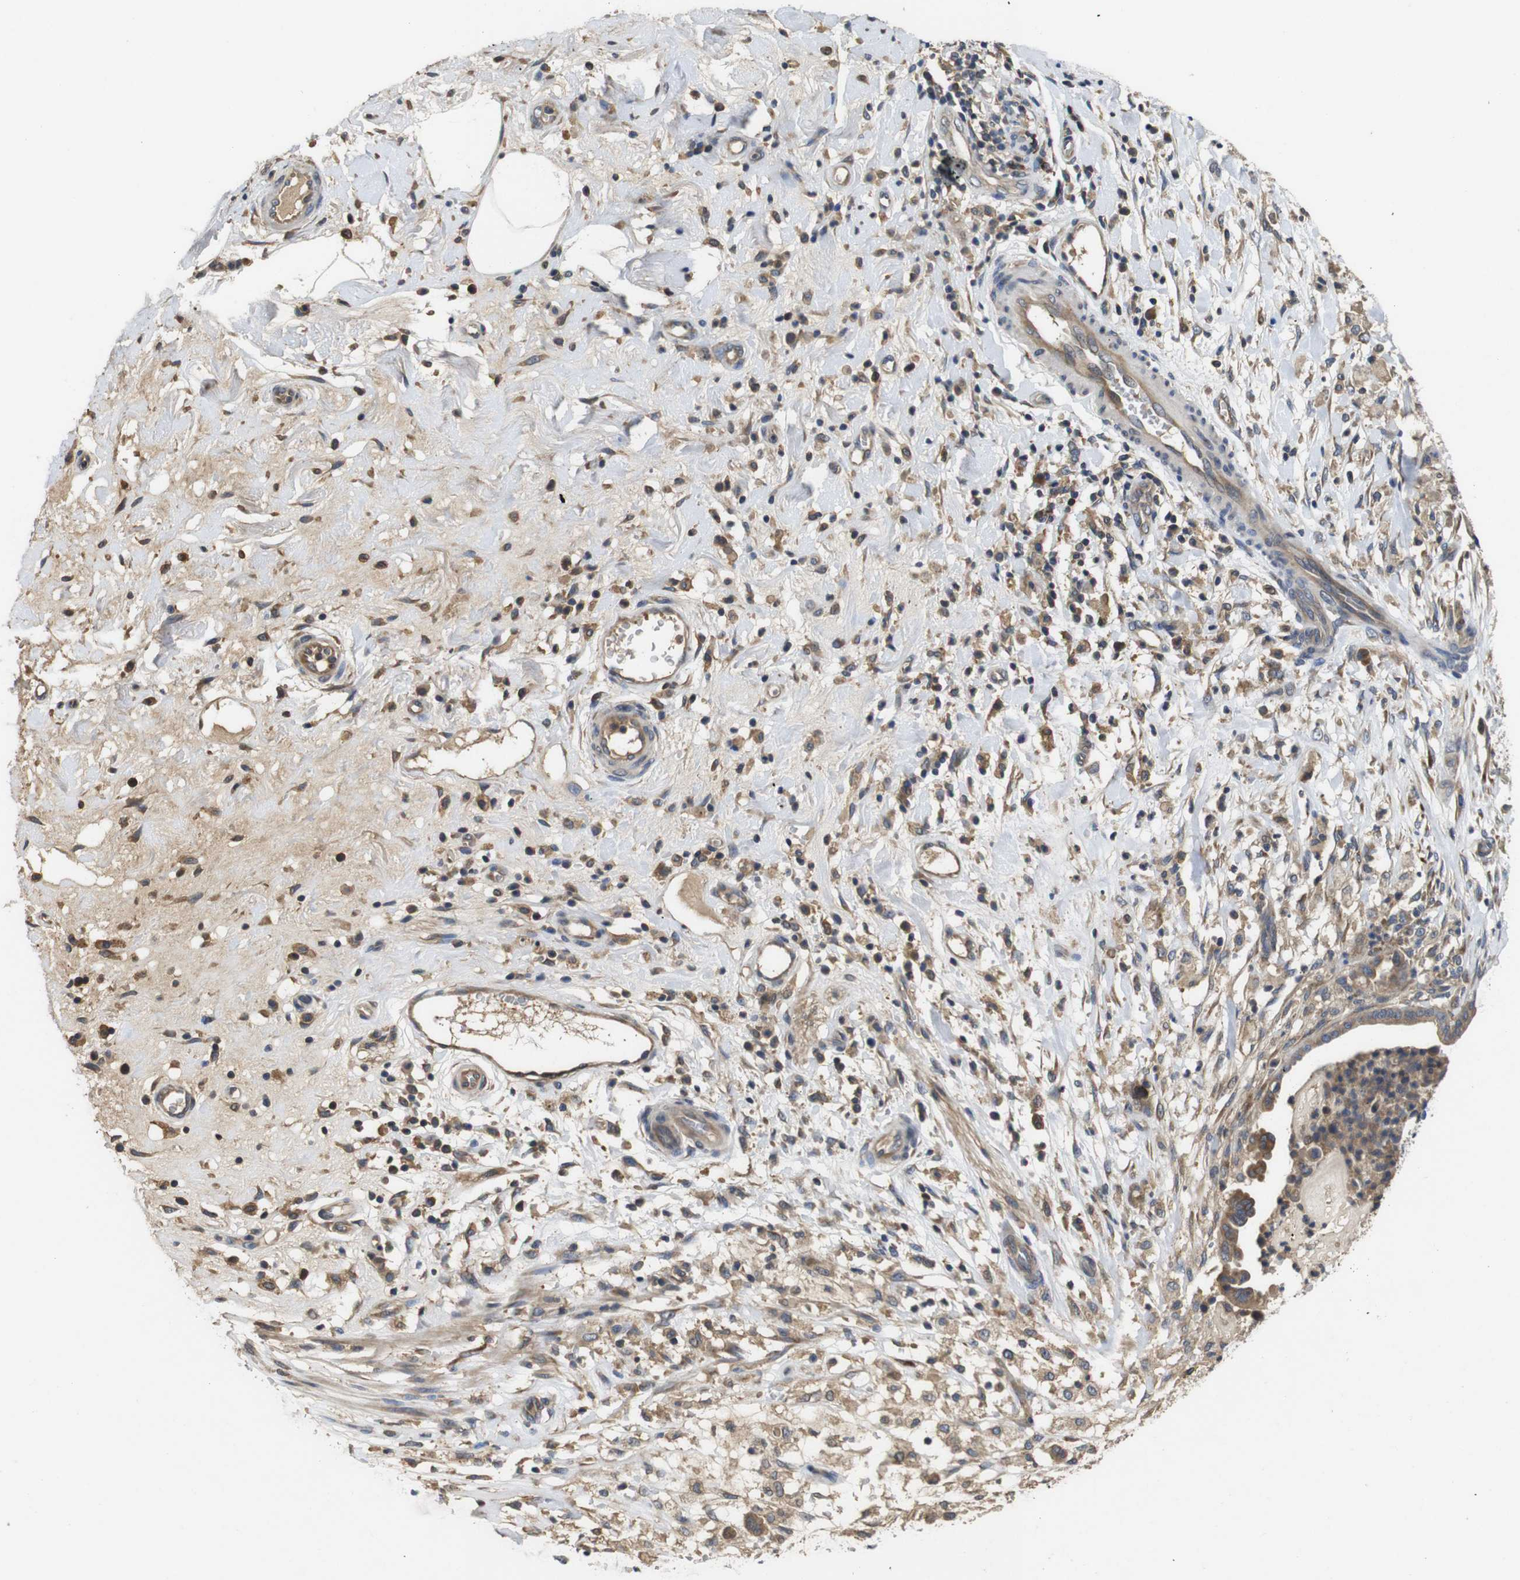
{"staining": {"intensity": "moderate", "quantity": ">75%", "location": "cytoplasmic/membranous"}, "tissue": "pancreatic cancer", "cell_type": "Tumor cells", "image_type": "cancer", "snomed": [{"axis": "morphology", "description": "Adenocarcinoma, NOS"}, {"axis": "topography", "description": "Pancreas"}], "caption": "An image of pancreatic cancer (adenocarcinoma) stained for a protein shows moderate cytoplasmic/membranous brown staining in tumor cells. (DAB IHC, brown staining for protein, blue staining for nuclei).", "gene": "ARHGAP24", "patient": {"sex": "male", "age": 63}}